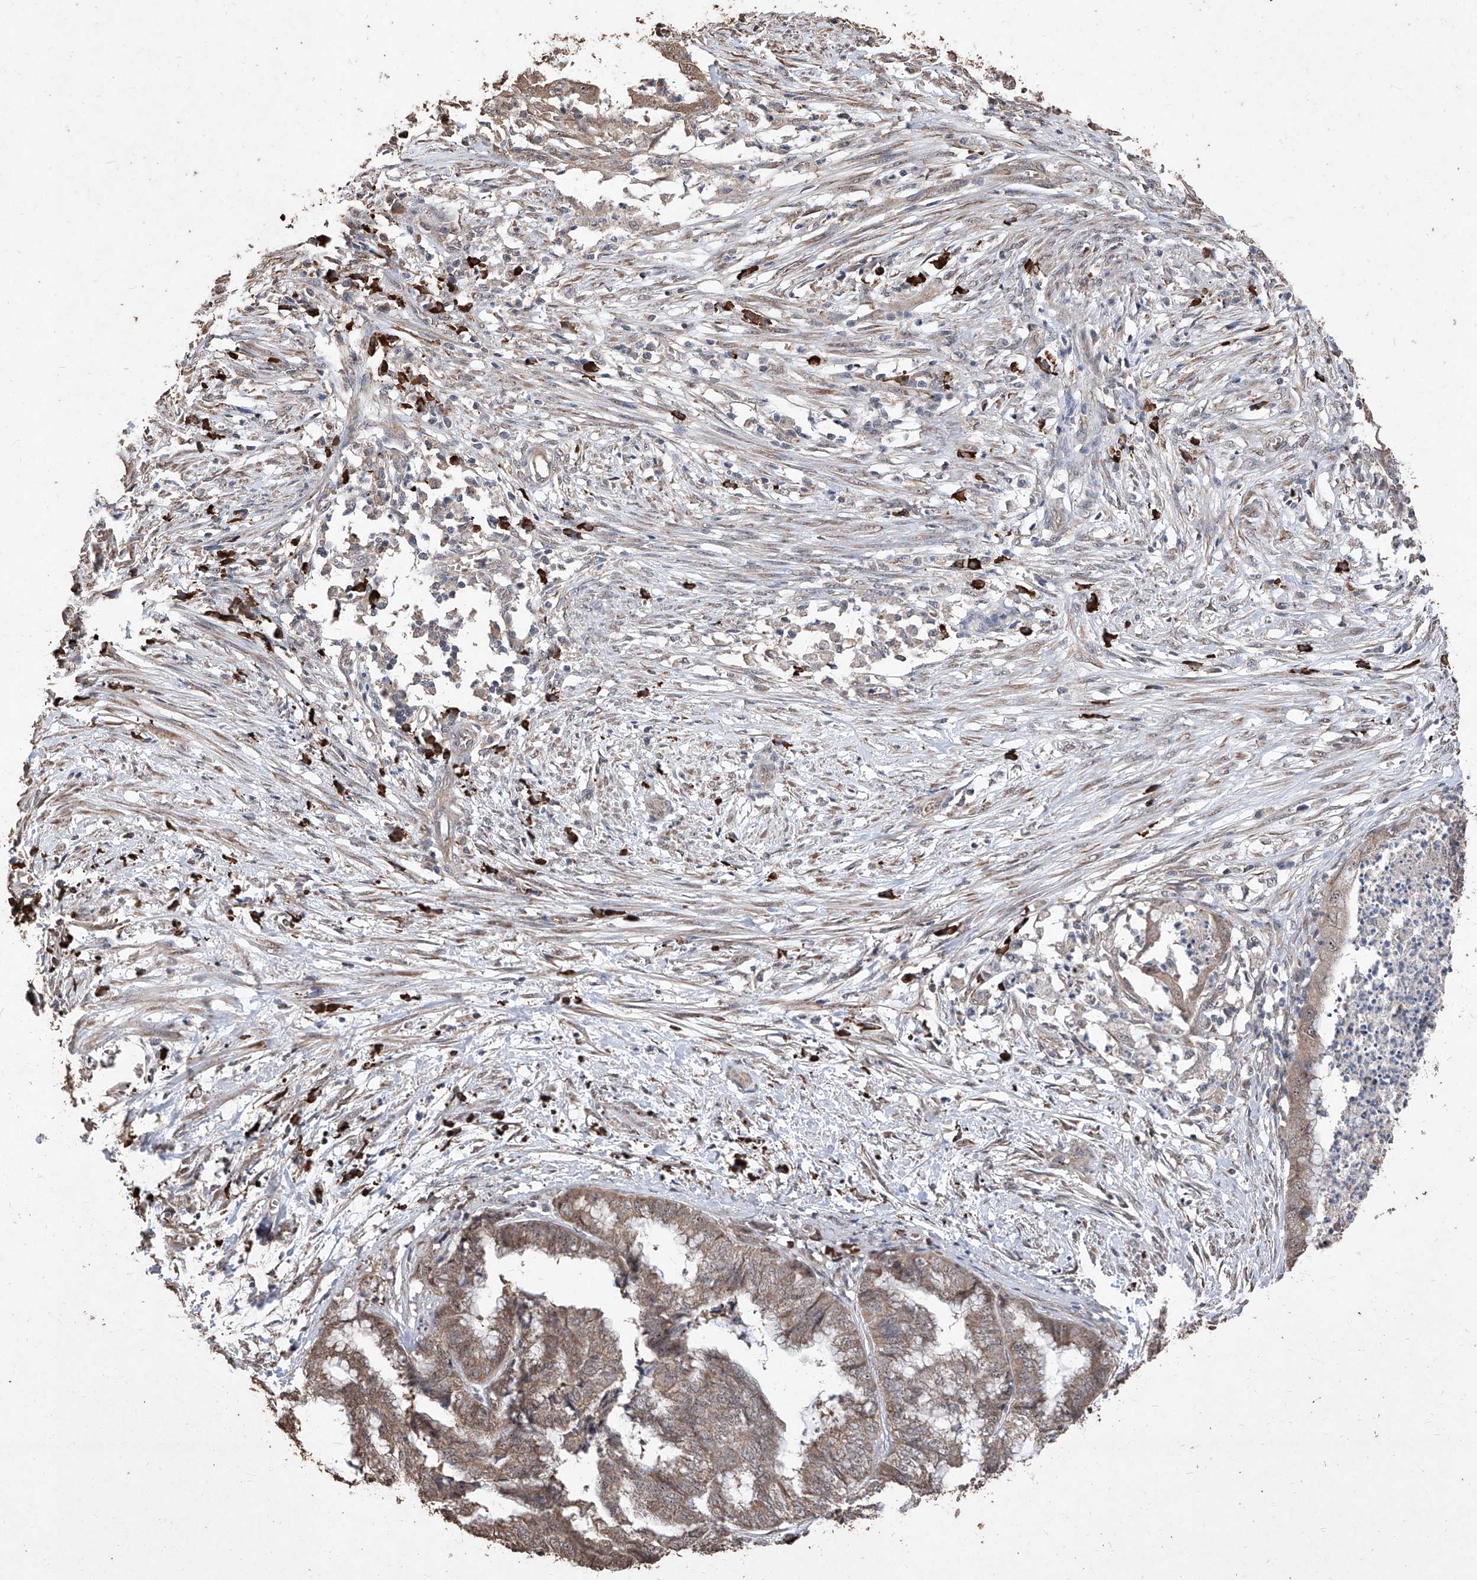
{"staining": {"intensity": "moderate", "quantity": ">75%", "location": "cytoplasmic/membranous"}, "tissue": "endometrial cancer", "cell_type": "Tumor cells", "image_type": "cancer", "snomed": [{"axis": "morphology", "description": "Necrosis, NOS"}, {"axis": "morphology", "description": "Adenocarcinoma, NOS"}, {"axis": "topography", "description": "Endometrium"}], "caption": "The photomicrograph shows immunohistochemical staining of endometrial cancer (adenocarcinoma). There is moderate cytoplasmic/membranous expression is seen in approximately >75% of tumor cells.", "gene": "EML1", "patient": {"sex": "female", "age": 79}}